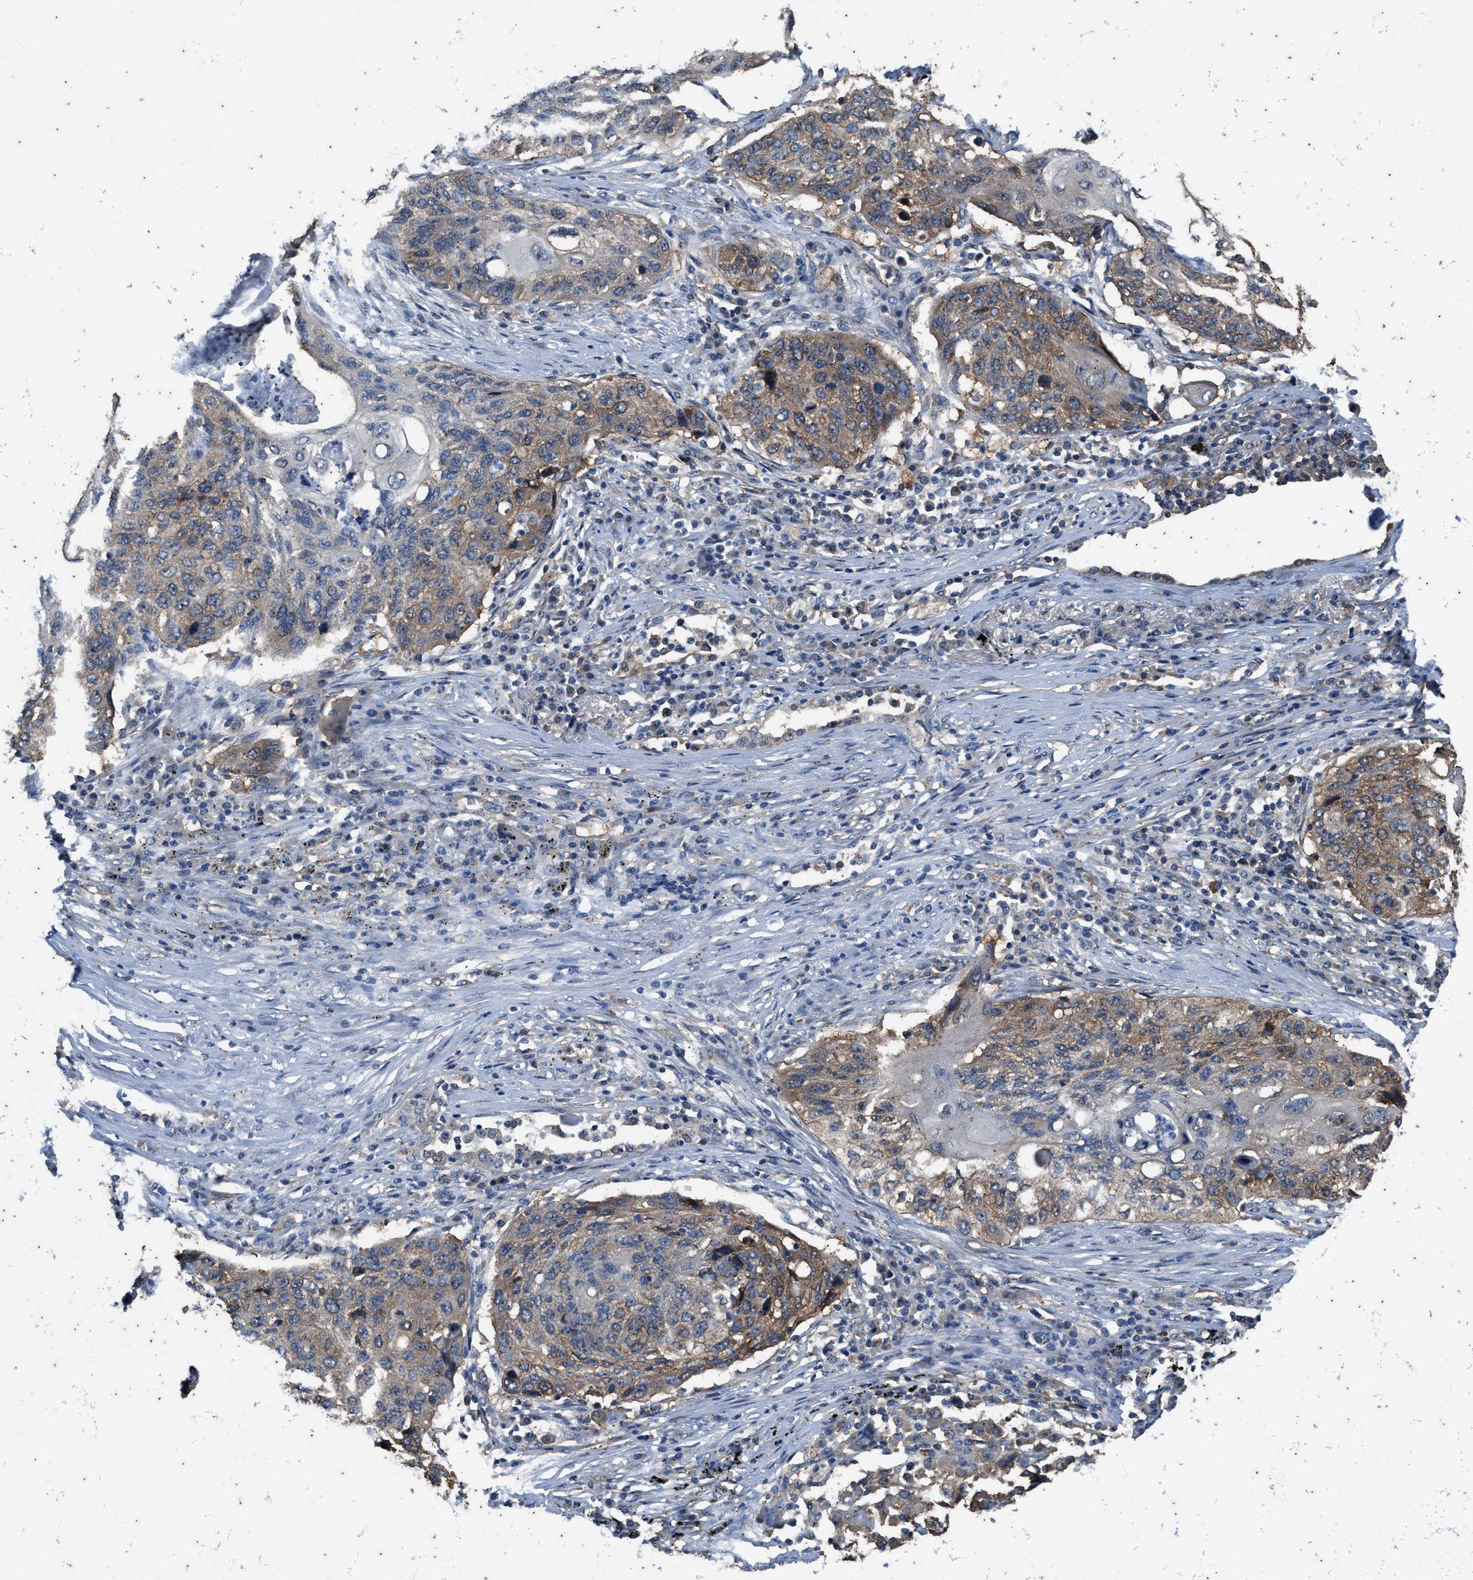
{"staining": {"intensity": "moderate", "quantity": "25%-75%", "location": "cytoplasmic/membranous"}, "tissue": "lung cancer", "cell_type": "Tumor cells", "image_type": "cancer", "snomed": [{"axis": "morphology", "description": "Squamous cell carcinoma, NOS"}, {"axis": "topography", "description": "Lung"}], "caption": "Lung cancer (squamous cell carcinoma) stained with immunohistochemistry demonstrates moderate cytoplasmic/membranous positivity in approximately 25%-75% of tumor cells.", "gene": "COX19", "patient": {"sex": "female", "age": 63}}